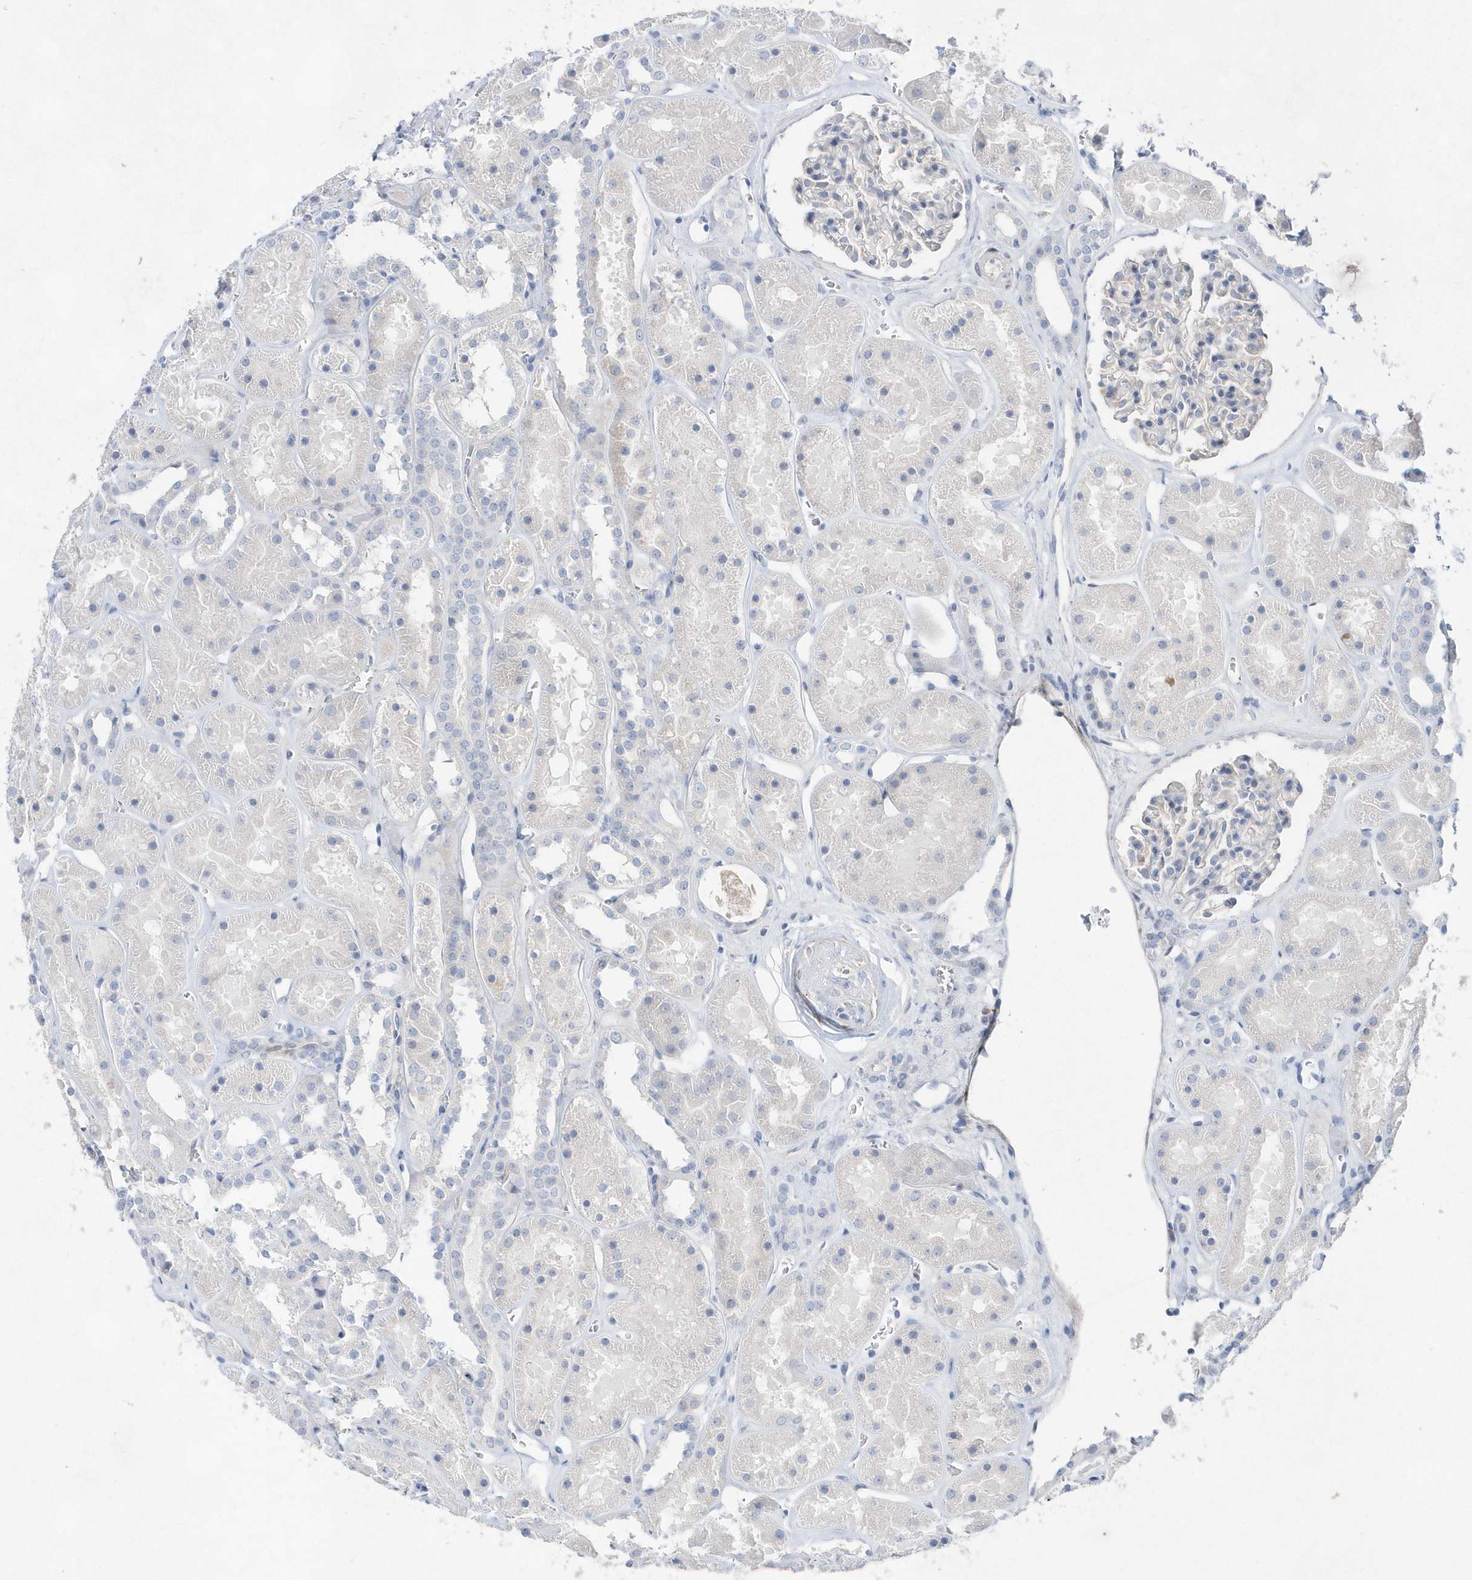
{"staining": {"intensity": "weak", "quantity": "<25%", "location": "cytoplasmic/membranous"}, "tissue": "kidney", "cell_type": "Cells in glomeruli", "image_type": "normal", "snomed": [{"axis": "morphology", "description": "Normal tissue, NOS"}, {"axis": "topography", "description": "Kidney"}], "caption": "A high-resolution photomicrograph shows immunohistochemistry staining of benign kidney, which displays no significant expression in cells in glomeruli. (Stains: DAB immunohistochemistry with hematoxylin counter stain, Microscopy: brightfield microscopy at high magnification).", "gene": "TMEM132B", "patient": {"sex": "female", "age": 41}}